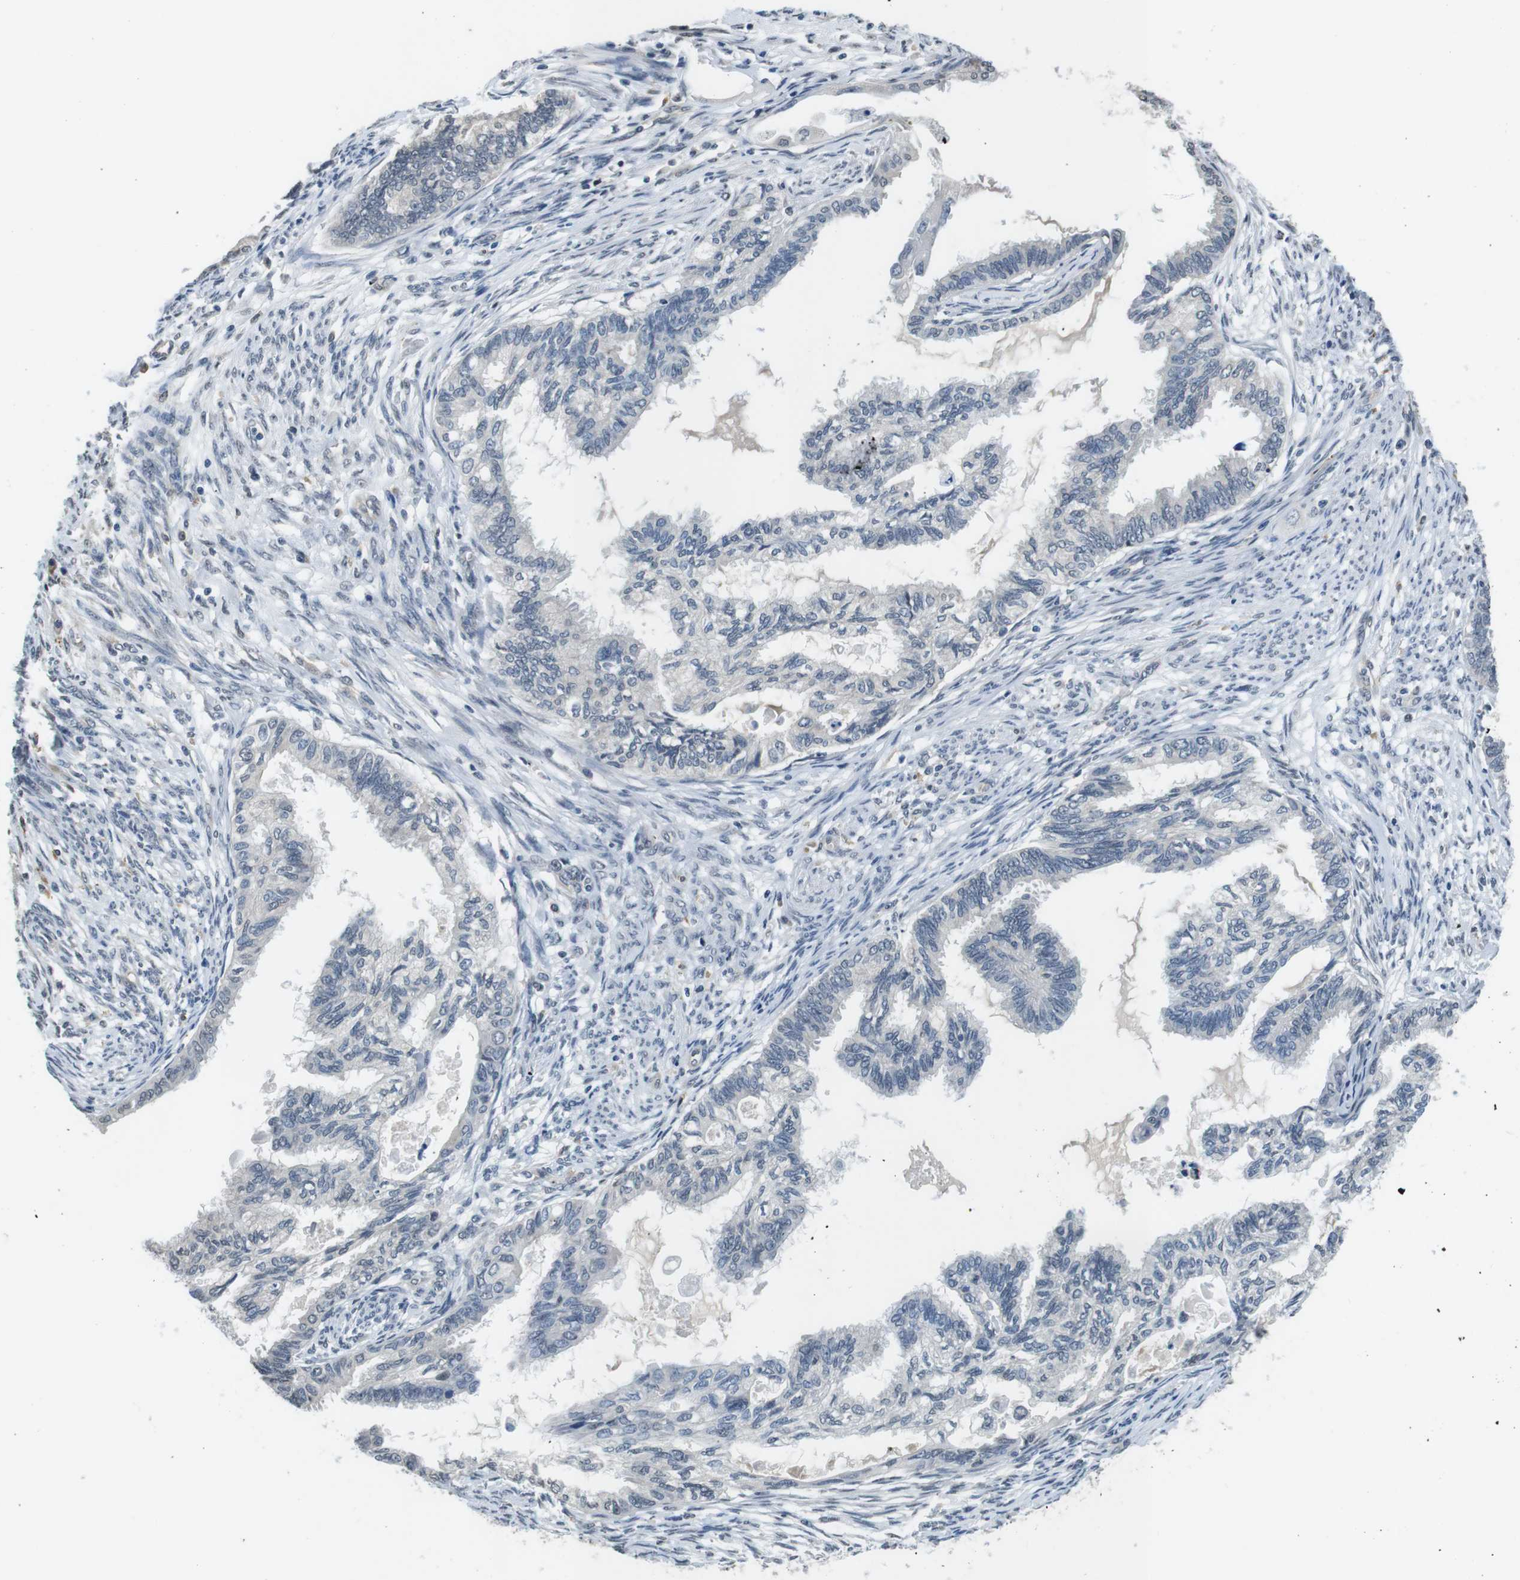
{"staining": {"intensity": "negative", "quantity": "none", "location": "none"}, "tissue": "cervical cancer", "cell_type": "Tumor cells", "image_type": "cancer", "snomed": [{"axis": "morphology", "description": "Normal tissue, NOS"}, {"axis": "morphology", "description": "Adenocarcinoma, NOS"}, {"axis": "topography", "description": "Cervix"}, {"axis": "topography", "description": "Endometrium"}], "caption": "The IHC image has no significant expression in tumor cells of cervical cancer (adenocarcinoma) tissue.", "gene": "CD163L1", "patient": {"sex": "female", "age": 86}}